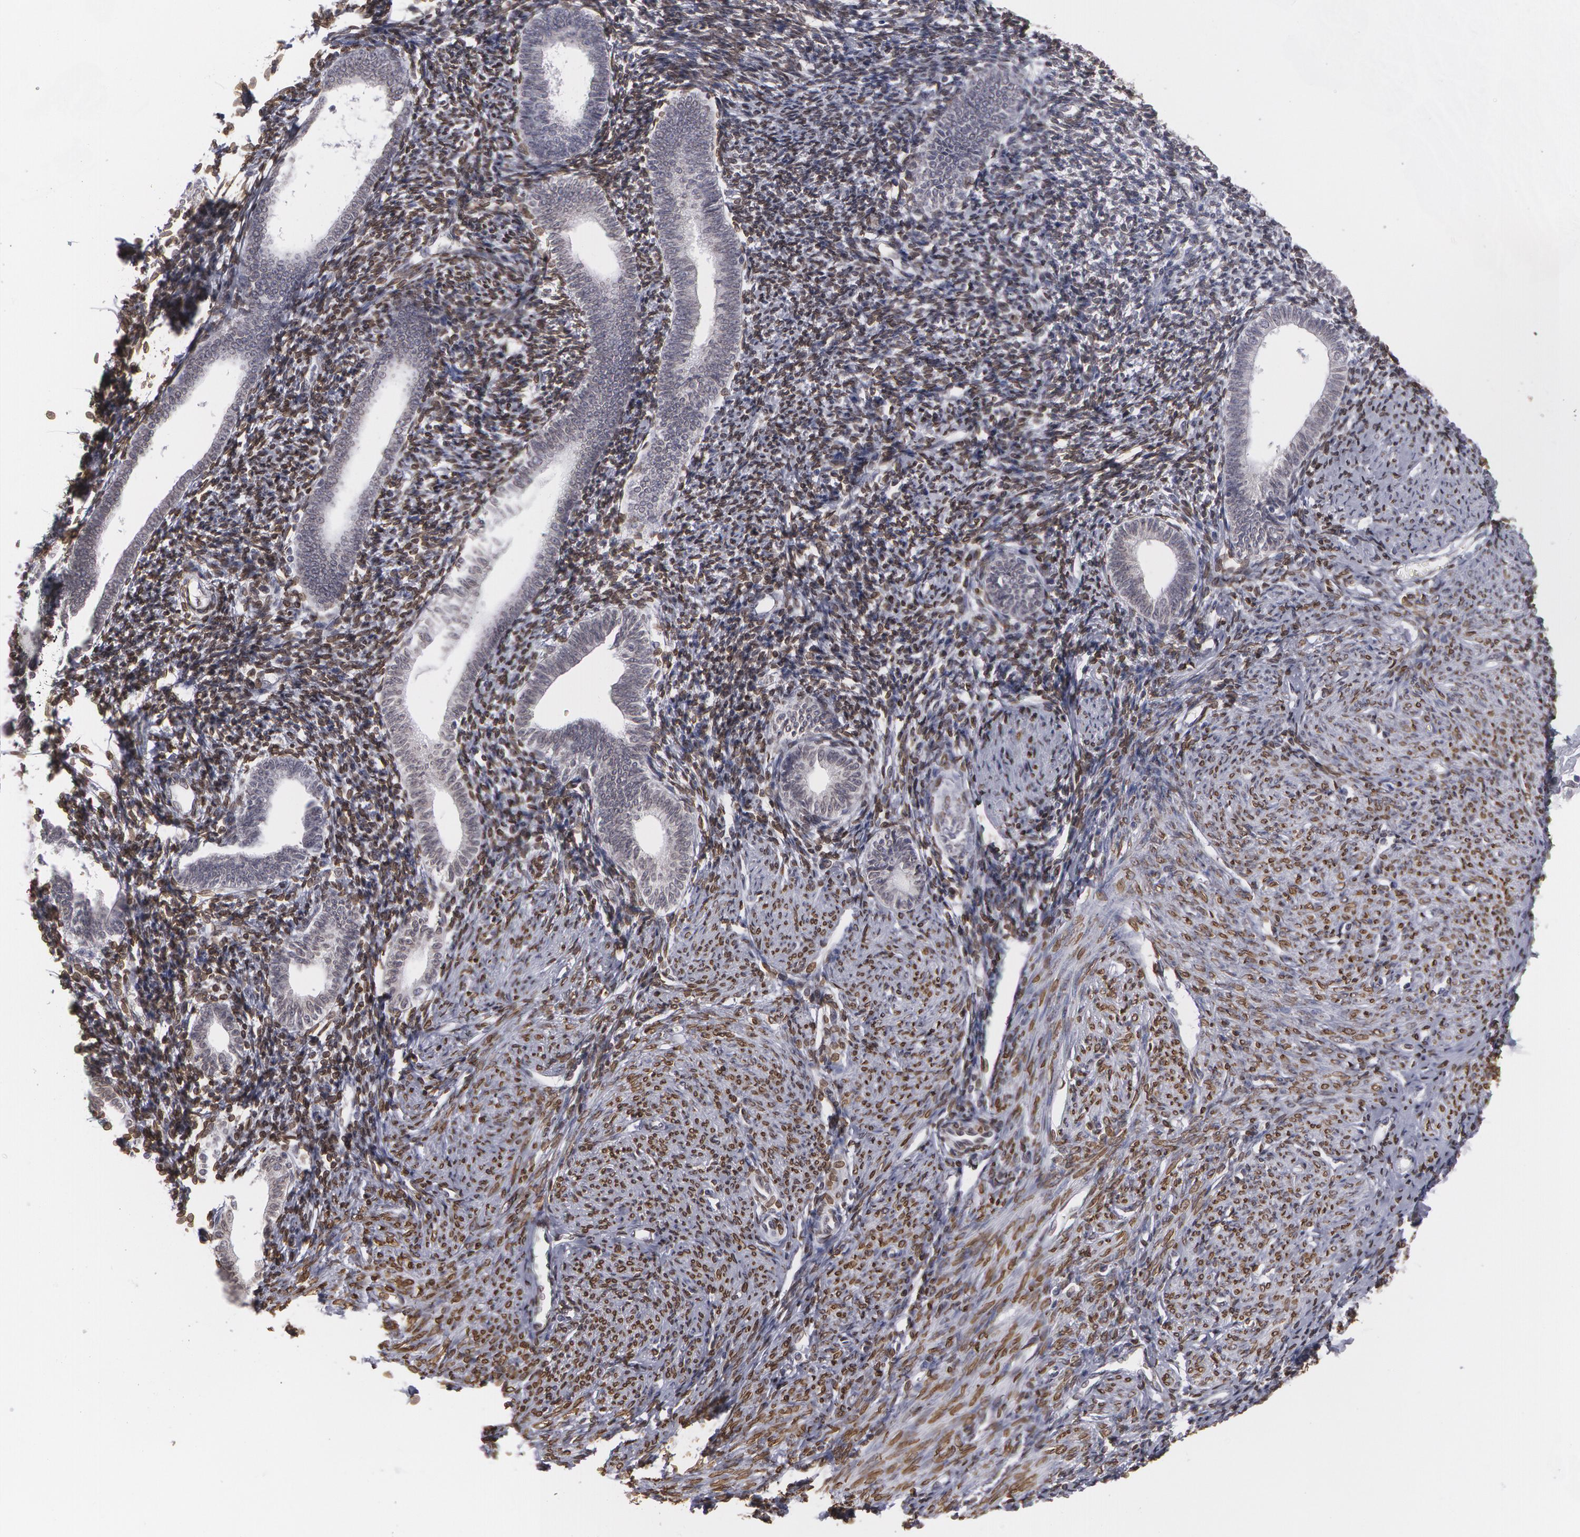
{"staining": {"intensity": "weak", "quantity": ">75%", "location": "nuclear"}, "tissue": "endometrium", "cell_type": "Cells in endometrial stroma", "image_type": "normal", "snomed": [{"axis": "morphology", "description": "Normal tissue, NOS"}, {"axis": "topography", "description": "Endometrium"}], "caption": "Endometrium stained for a protein demonstrates weak nuclear positivity in cells in endometrial stroma. The protein of interest is shown in brown color, while the nuclei are stained blue.", "gene": "EMD", "patient": {"sex": "female", "age": 52}}